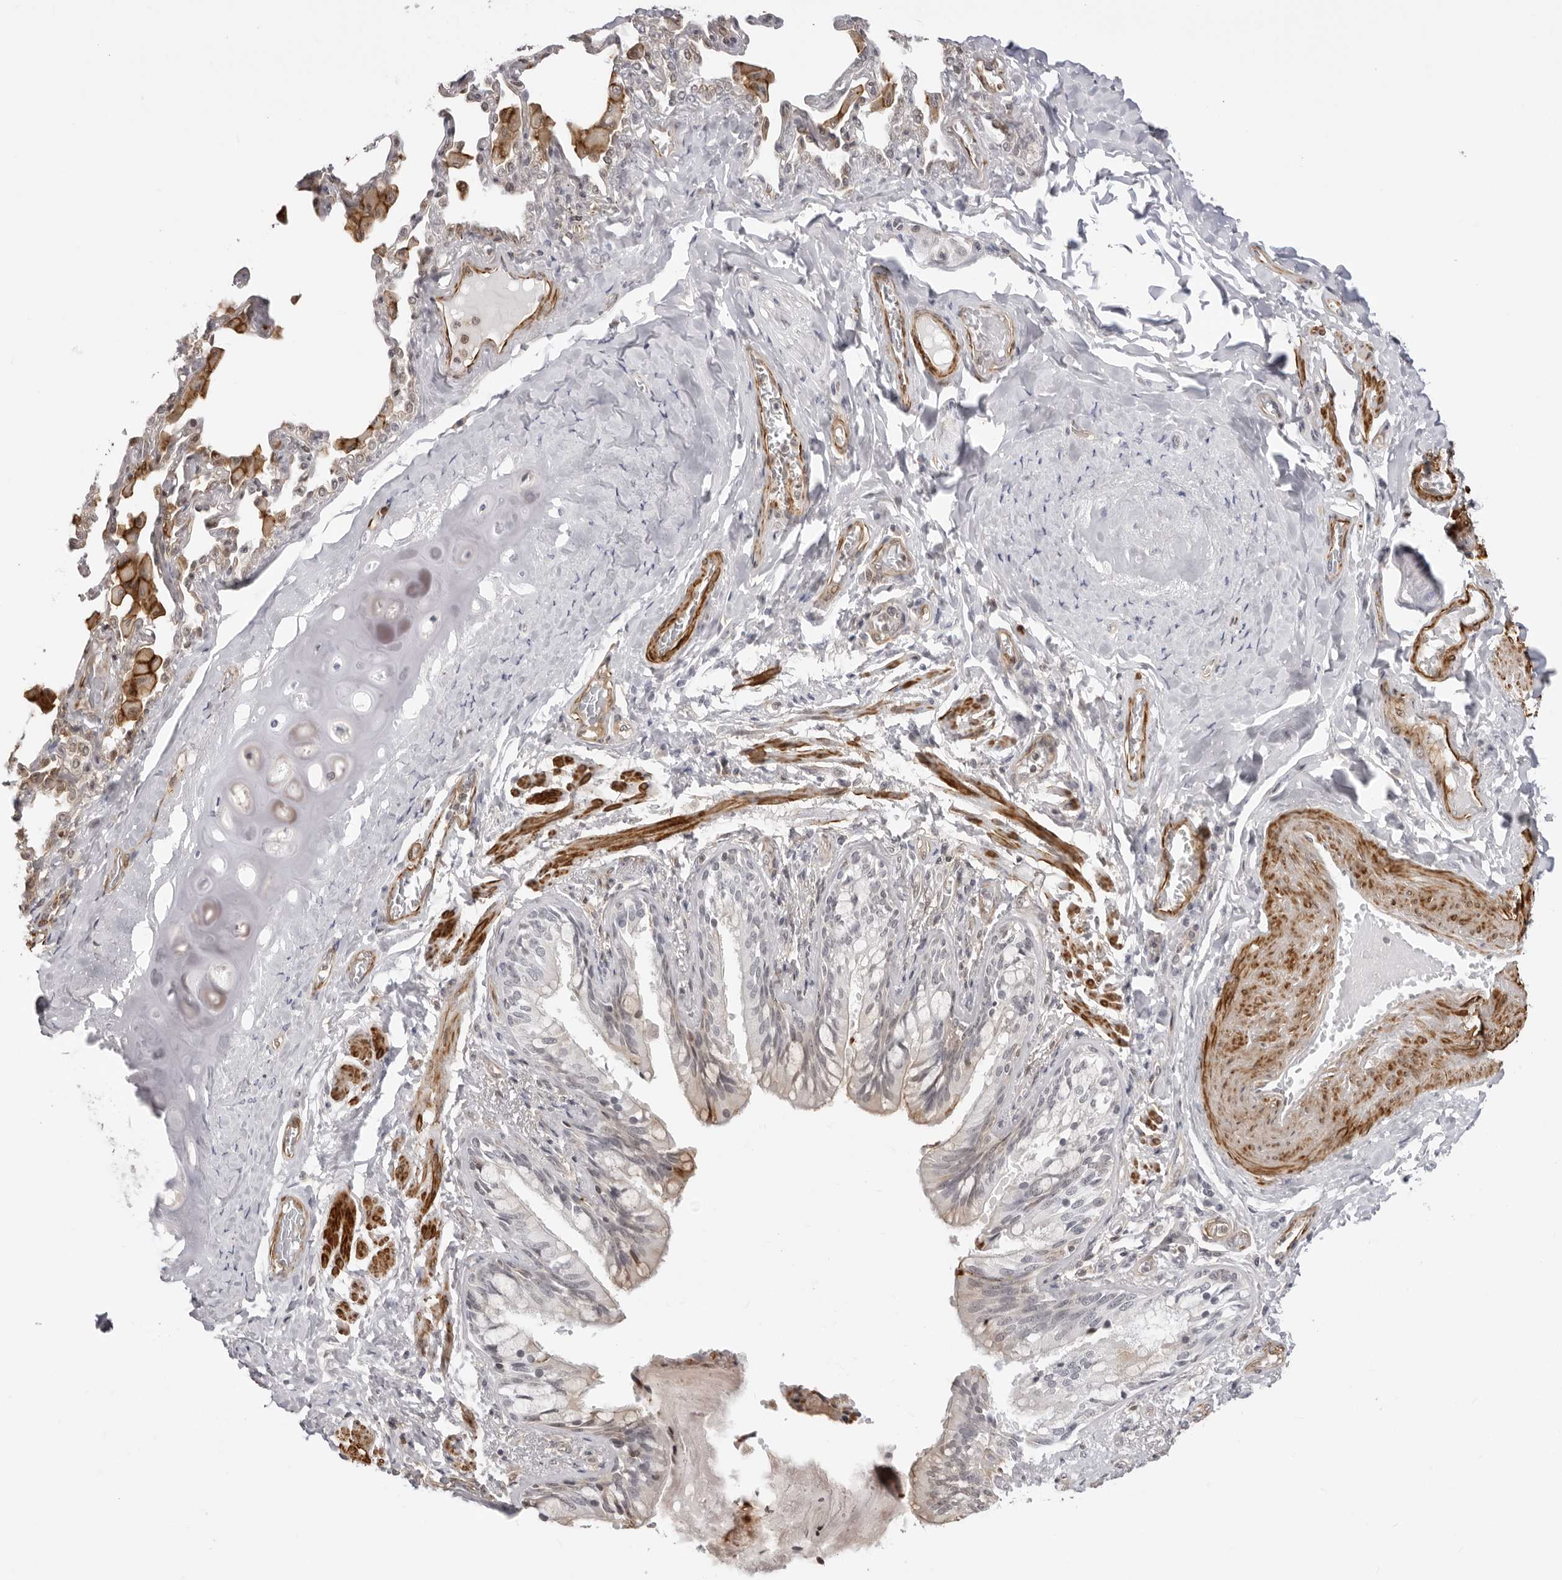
{"staining": {"intensity": "moderate", "quantity": "25%-75%", "location": "cytoplasmic/membranous"}, "tissue": "bronchus", "cell_type": "Respiratory epithelial cells", "image_type": "normal", "snomed": [{"axis": "morphology", "description": "Normal tissue, NOS"}, {"axis": "morphology", "description": "Inflammation, NOS"}, {"axis": "topography", "description": "Lung"}], "caption": "Immunohistochemical staining of normal bronchus shows moderate cytoplasmic/membranous protein positivity in about 25%-75% of respiratory epithelial cells.", "gene": "UNK", "patient": {"sex": "female", "age": 46}}